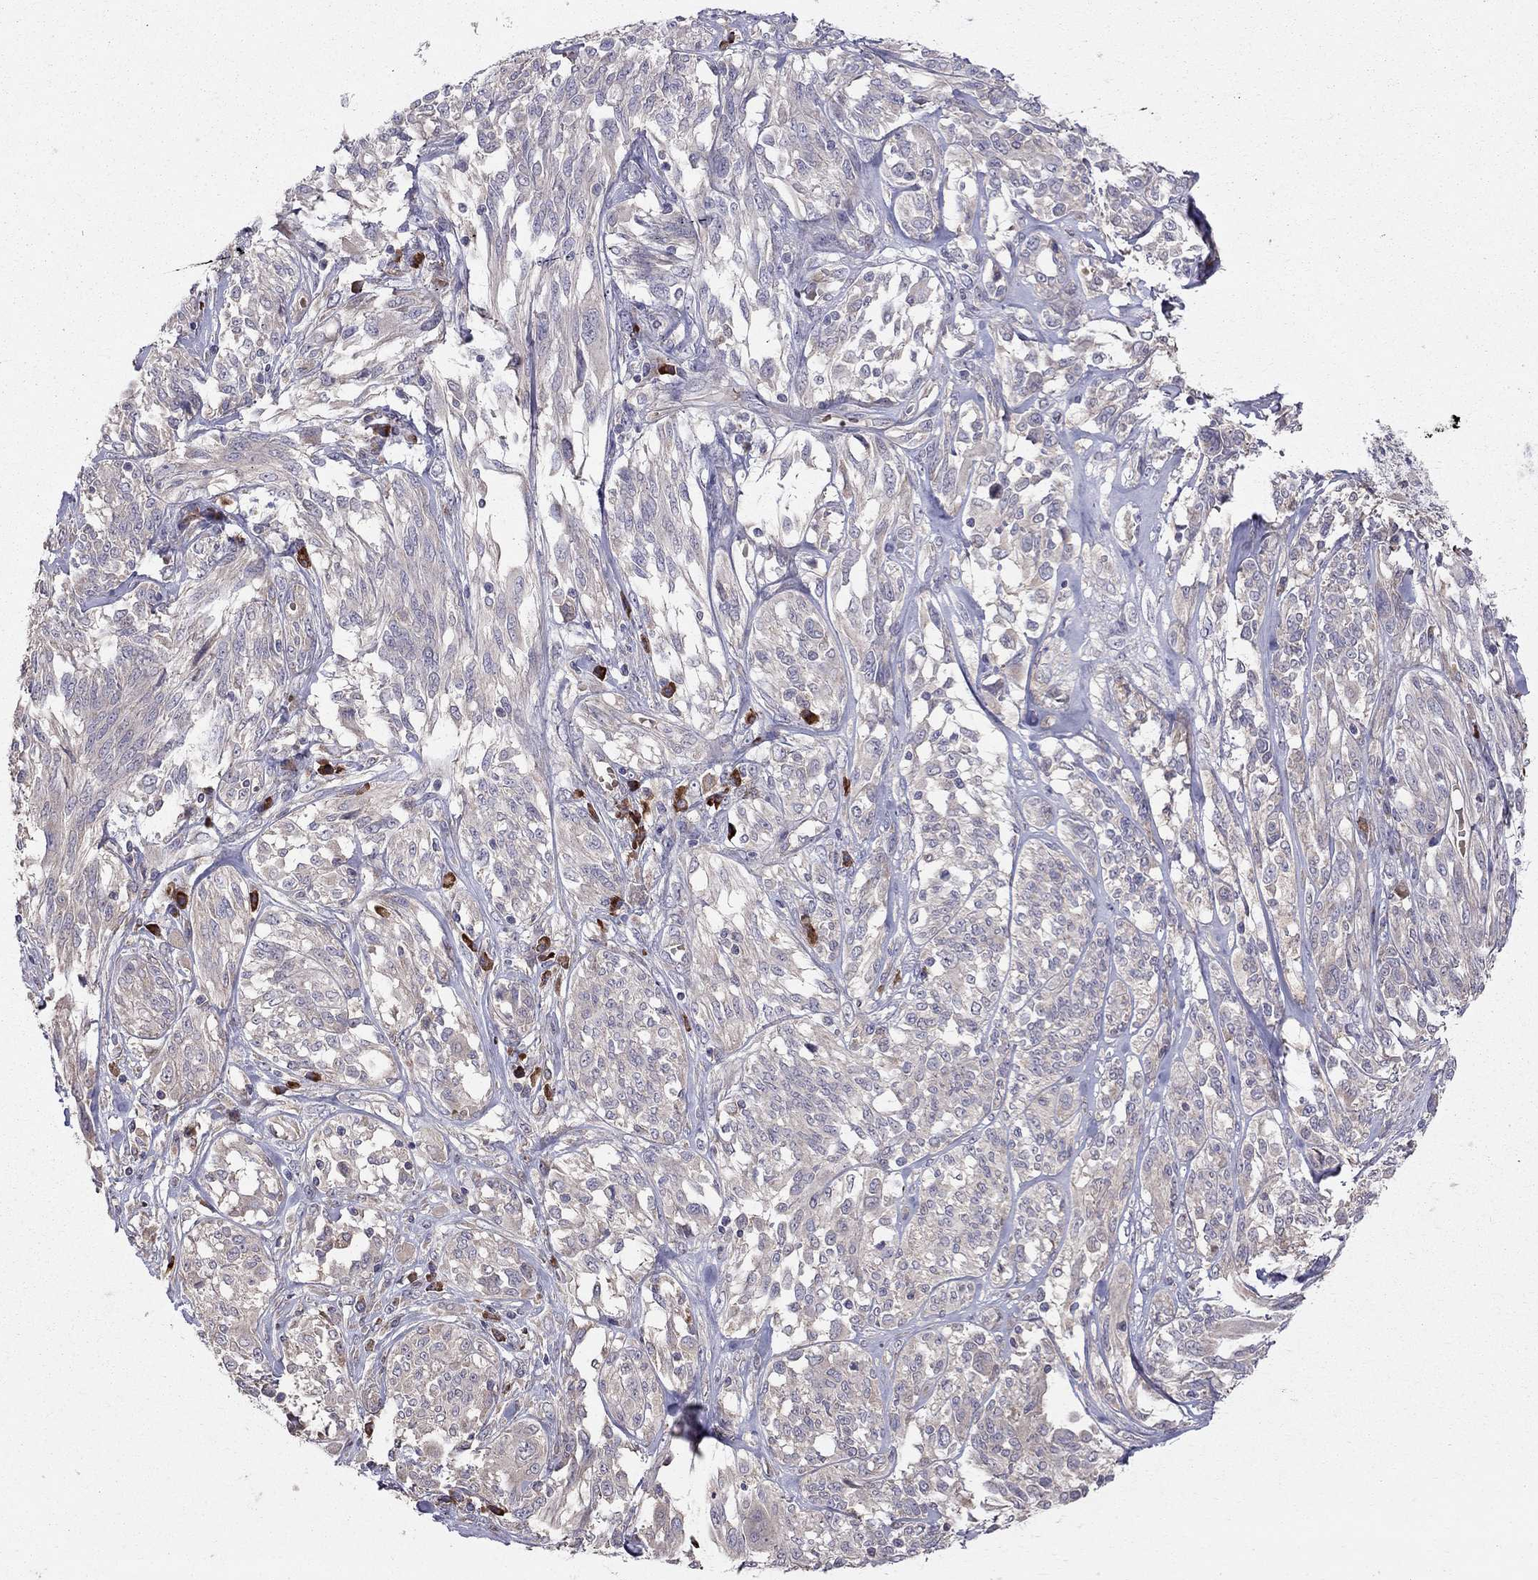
{"staining": {"intensity": "negative", "quantity": "none", "location": "none"}, "tissue": "melanoma", "cell_type": "Tumor cells", "image_type": "cancer", "snomed": [{"axis": "morphology", "description": "Malignant melanoma, NOS"}, {"axis": "topography", "description": "Skin"}], "caption": "Immunohistochemistry of malignant melanoma reveals no expression in tumor cells.", "gene": "PIK3CG", "patient": {"sex": "female", "age": 91}}